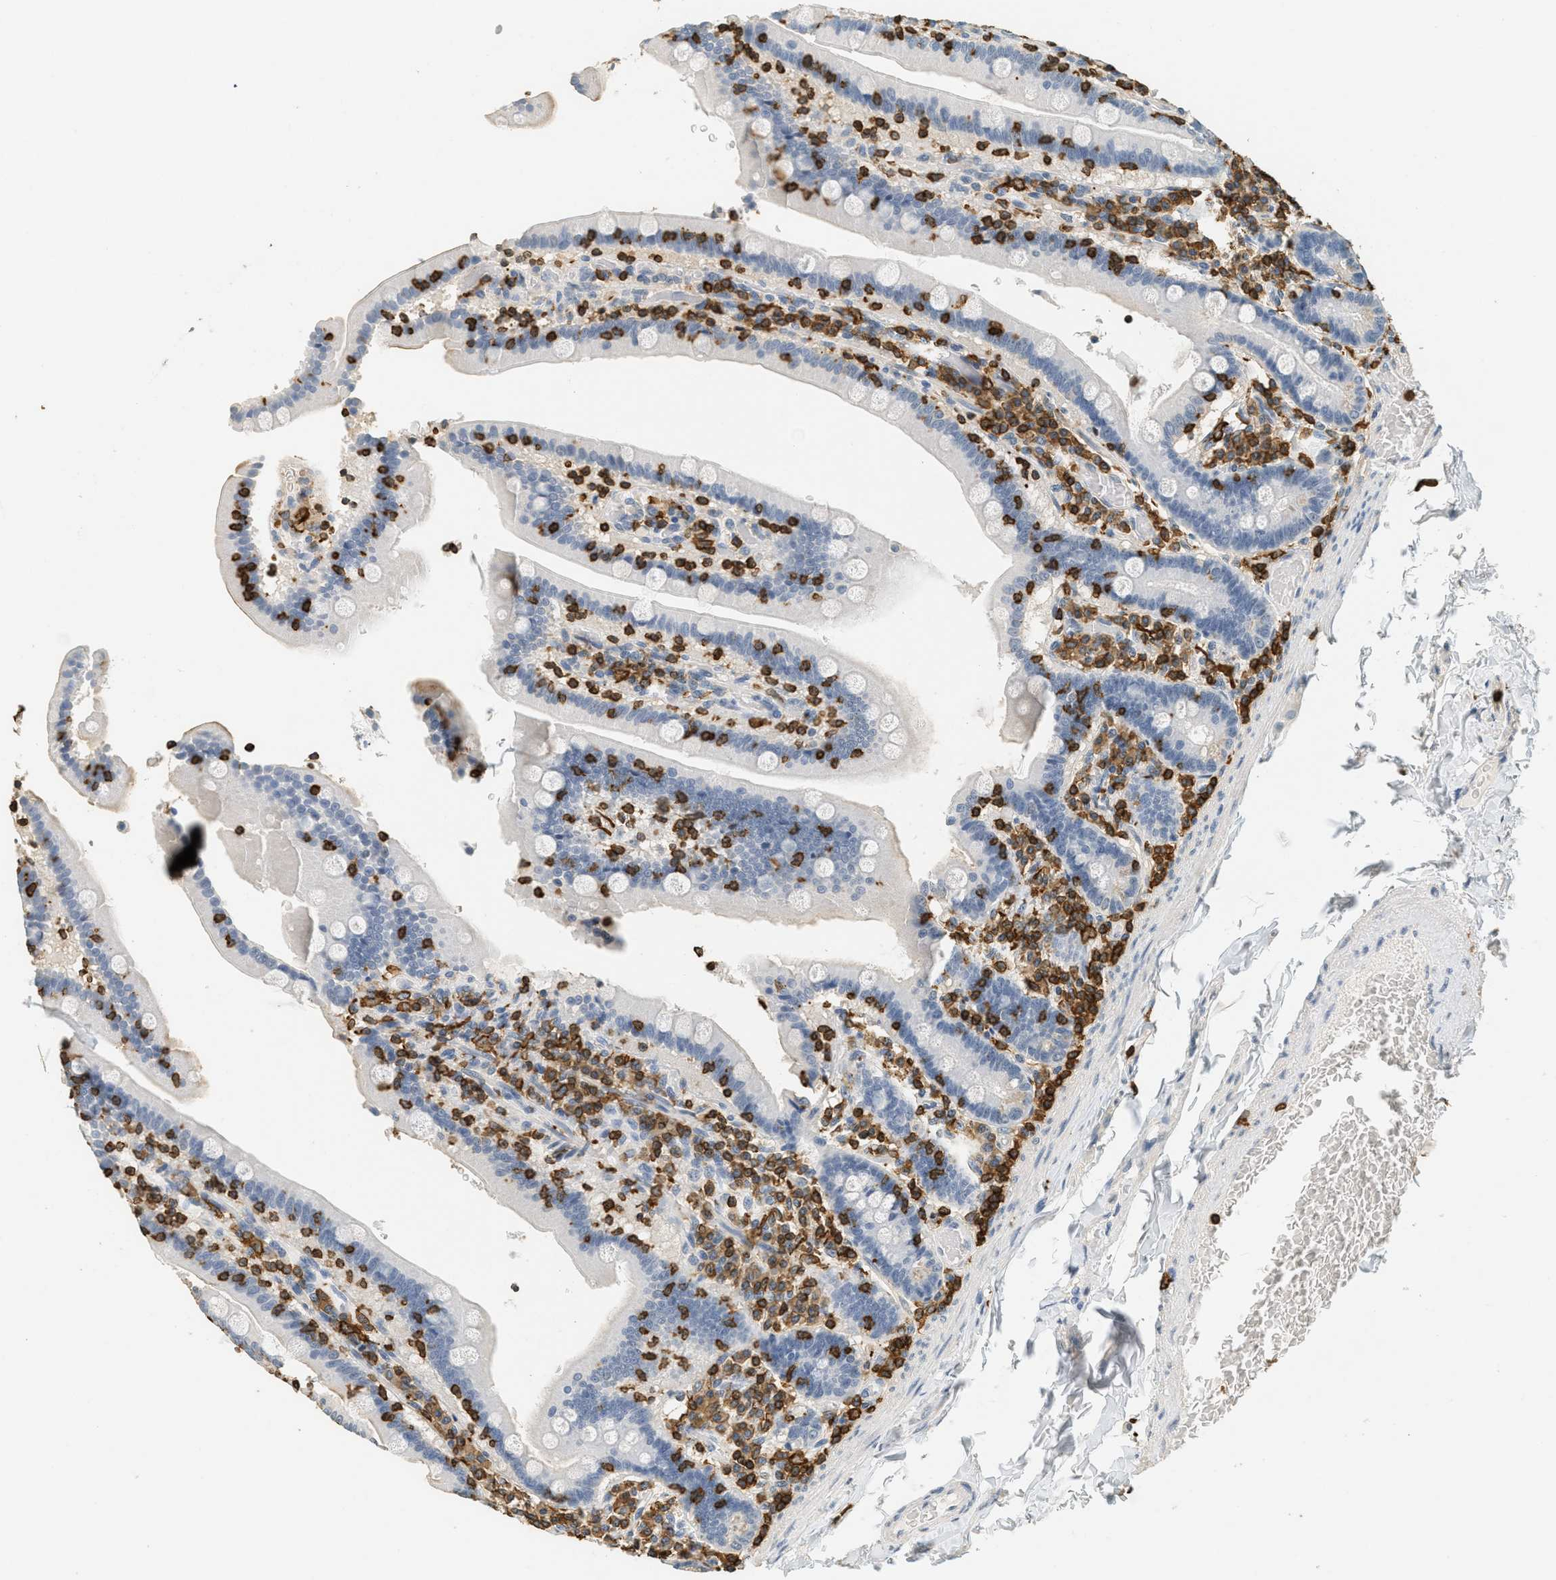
{"staining": {"intensity": "negative", "quantity": "none", "location": "none"}, "tissue": "duodenum", "cell_type": "Glandular cells", "image_type": "normal", "snomed": [{"axis": "morphology", "description": "Normal tissue, NOS"}, {"axis": "topography", "description": "Duodenum"}], "caption": "Immunohistochemistry (IHC) histopathology image of benign duodenum stained for a protein (brown), which exhibits no expression in glandular cells. (DAB immunohistochemistry (IHC) visualized using brightfield microscopy, high magnification).", "gene": "LSP1", "patient": {"sex": "female", "age": 53}}